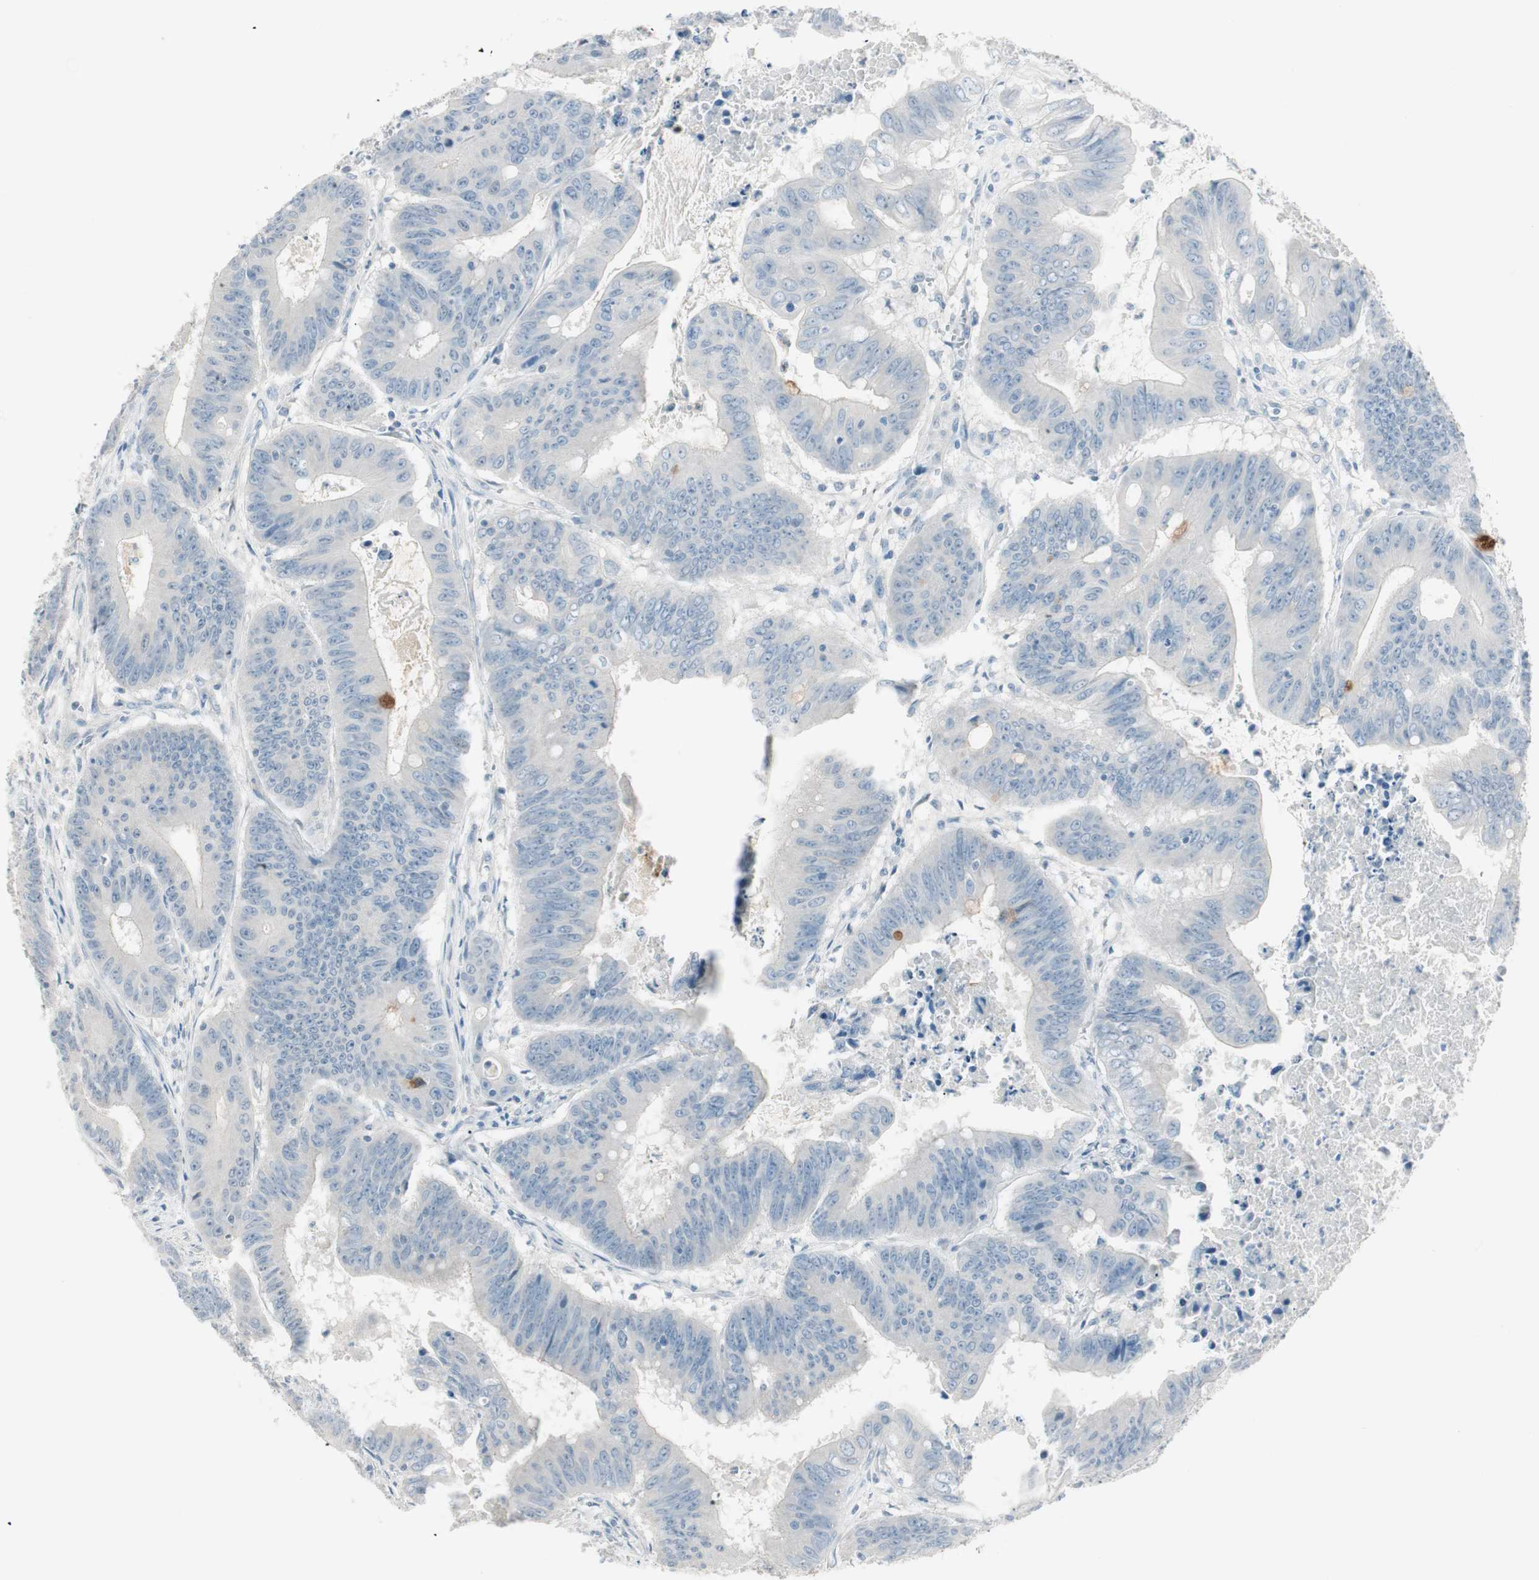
{"staining": {"intensity": "negative", "quantity": "none", "location": "none"}, "tissue": "colorectal cancer", "cell_type": "Tumor cells", "image_type": "cancer", "snomed": [{"axis": "morphology", "description": "Adenocarcinoma, NOS"}, {"axis": "topography", "description": "Colon"}], "caption": "The histopathology image demonstrates no staining of tumor cells in colorectal cancer (adenocarcinoma).", "gene": "ITLN2", "patient": {"sex": "male", "age": 45}}